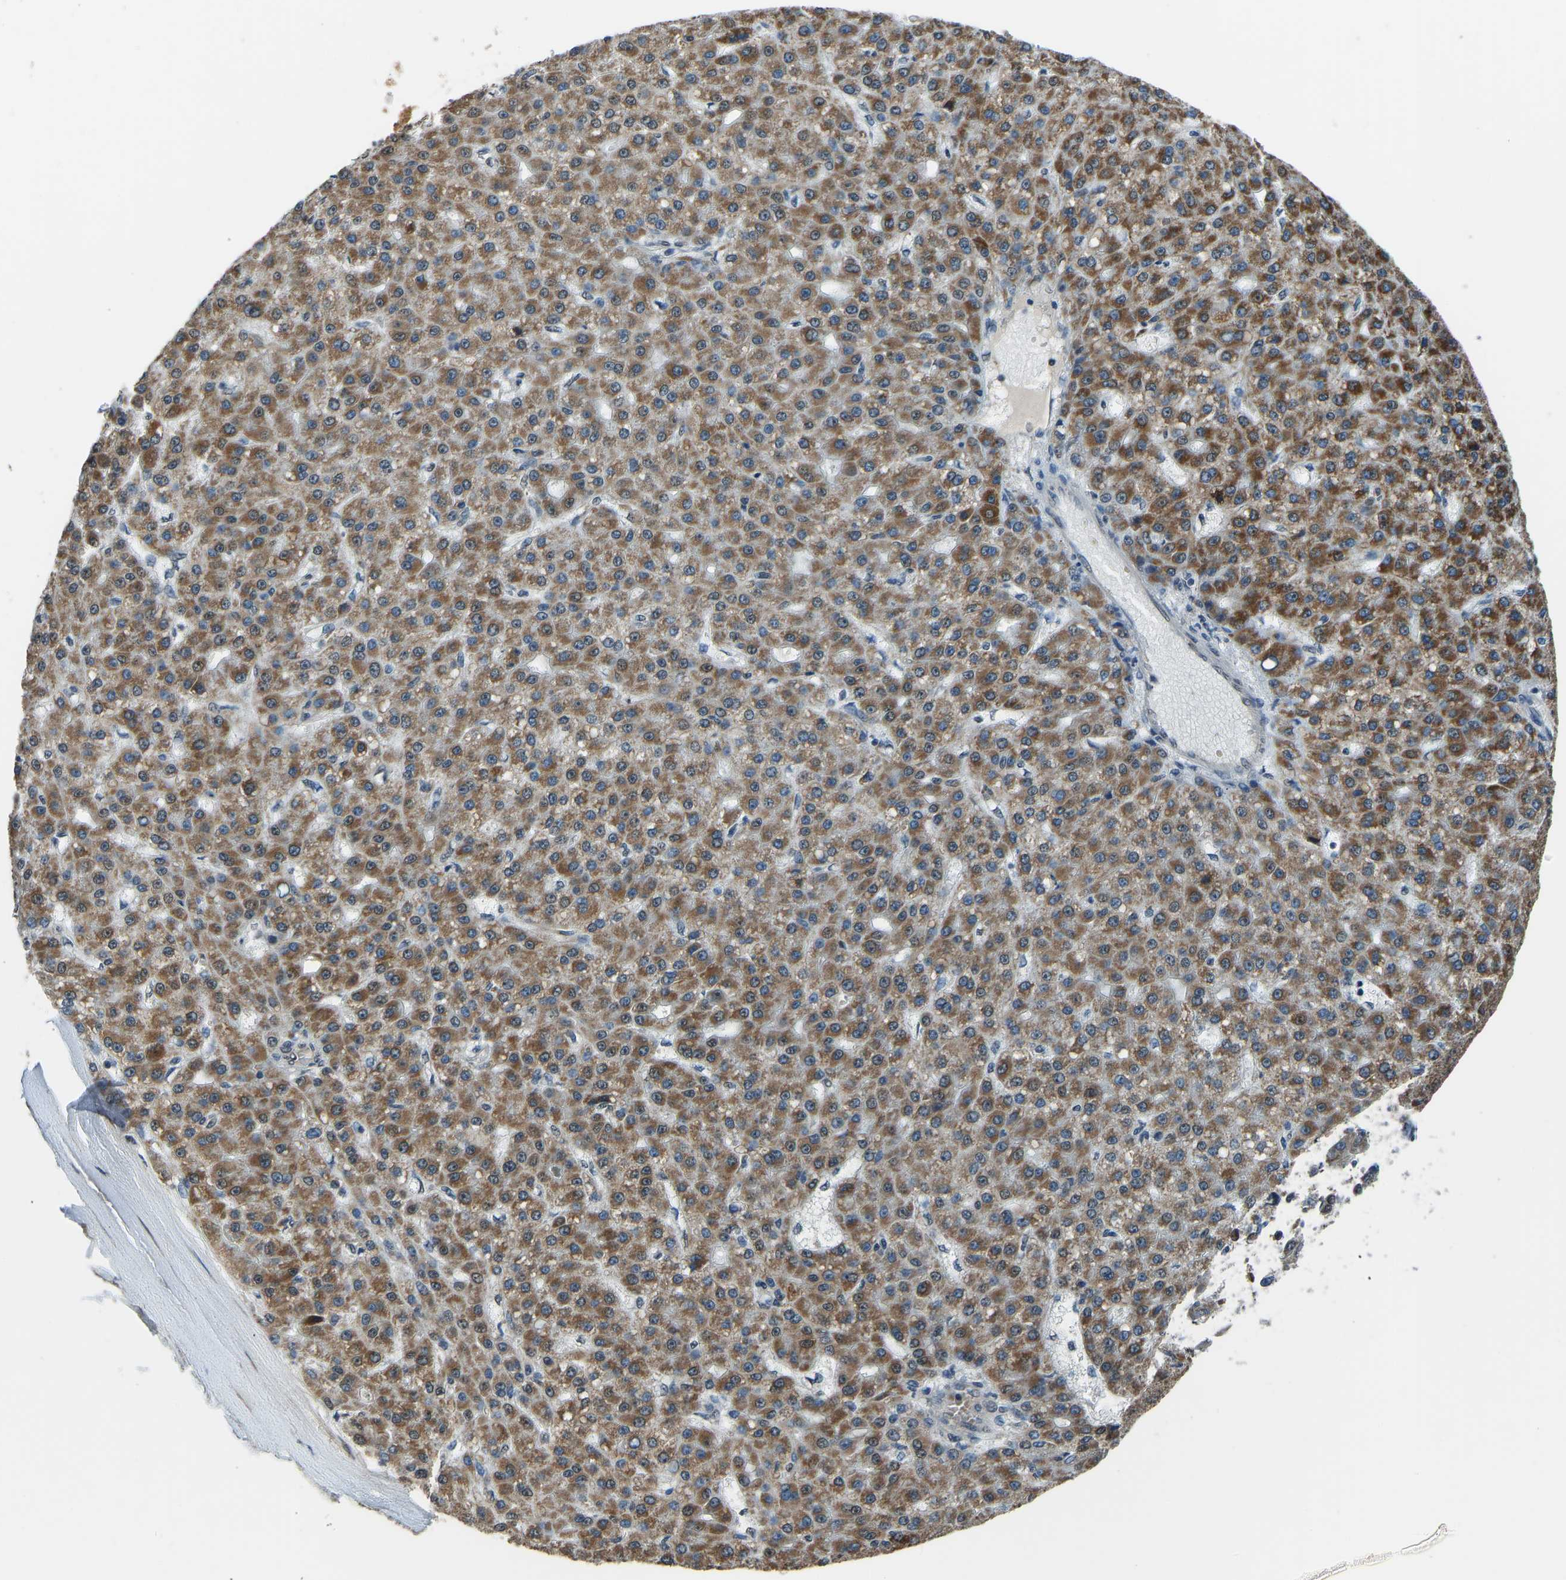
{"staining": {"intensity": "moderate", "quantity": ">75%", "location": "cytoplasmic/membranous"}, "tissue": "liver cancer", "cell_type": "Tumor cells", "image_type": "cancer", "snomed": [{"axis": "morphology", "description": "Carcinoma, Hepatocellular, NOS"}, {"axis": "topography", "description": "Liver"}], "caption": "Protein analysis of liver cancer (hepatocellular carcinoma) tissue displays moderate cytoplasmic/membranous positivity in approximately >75% of tumor cells.", "gene": "FOS", "patient": {"sex": "male", "age": 67}}